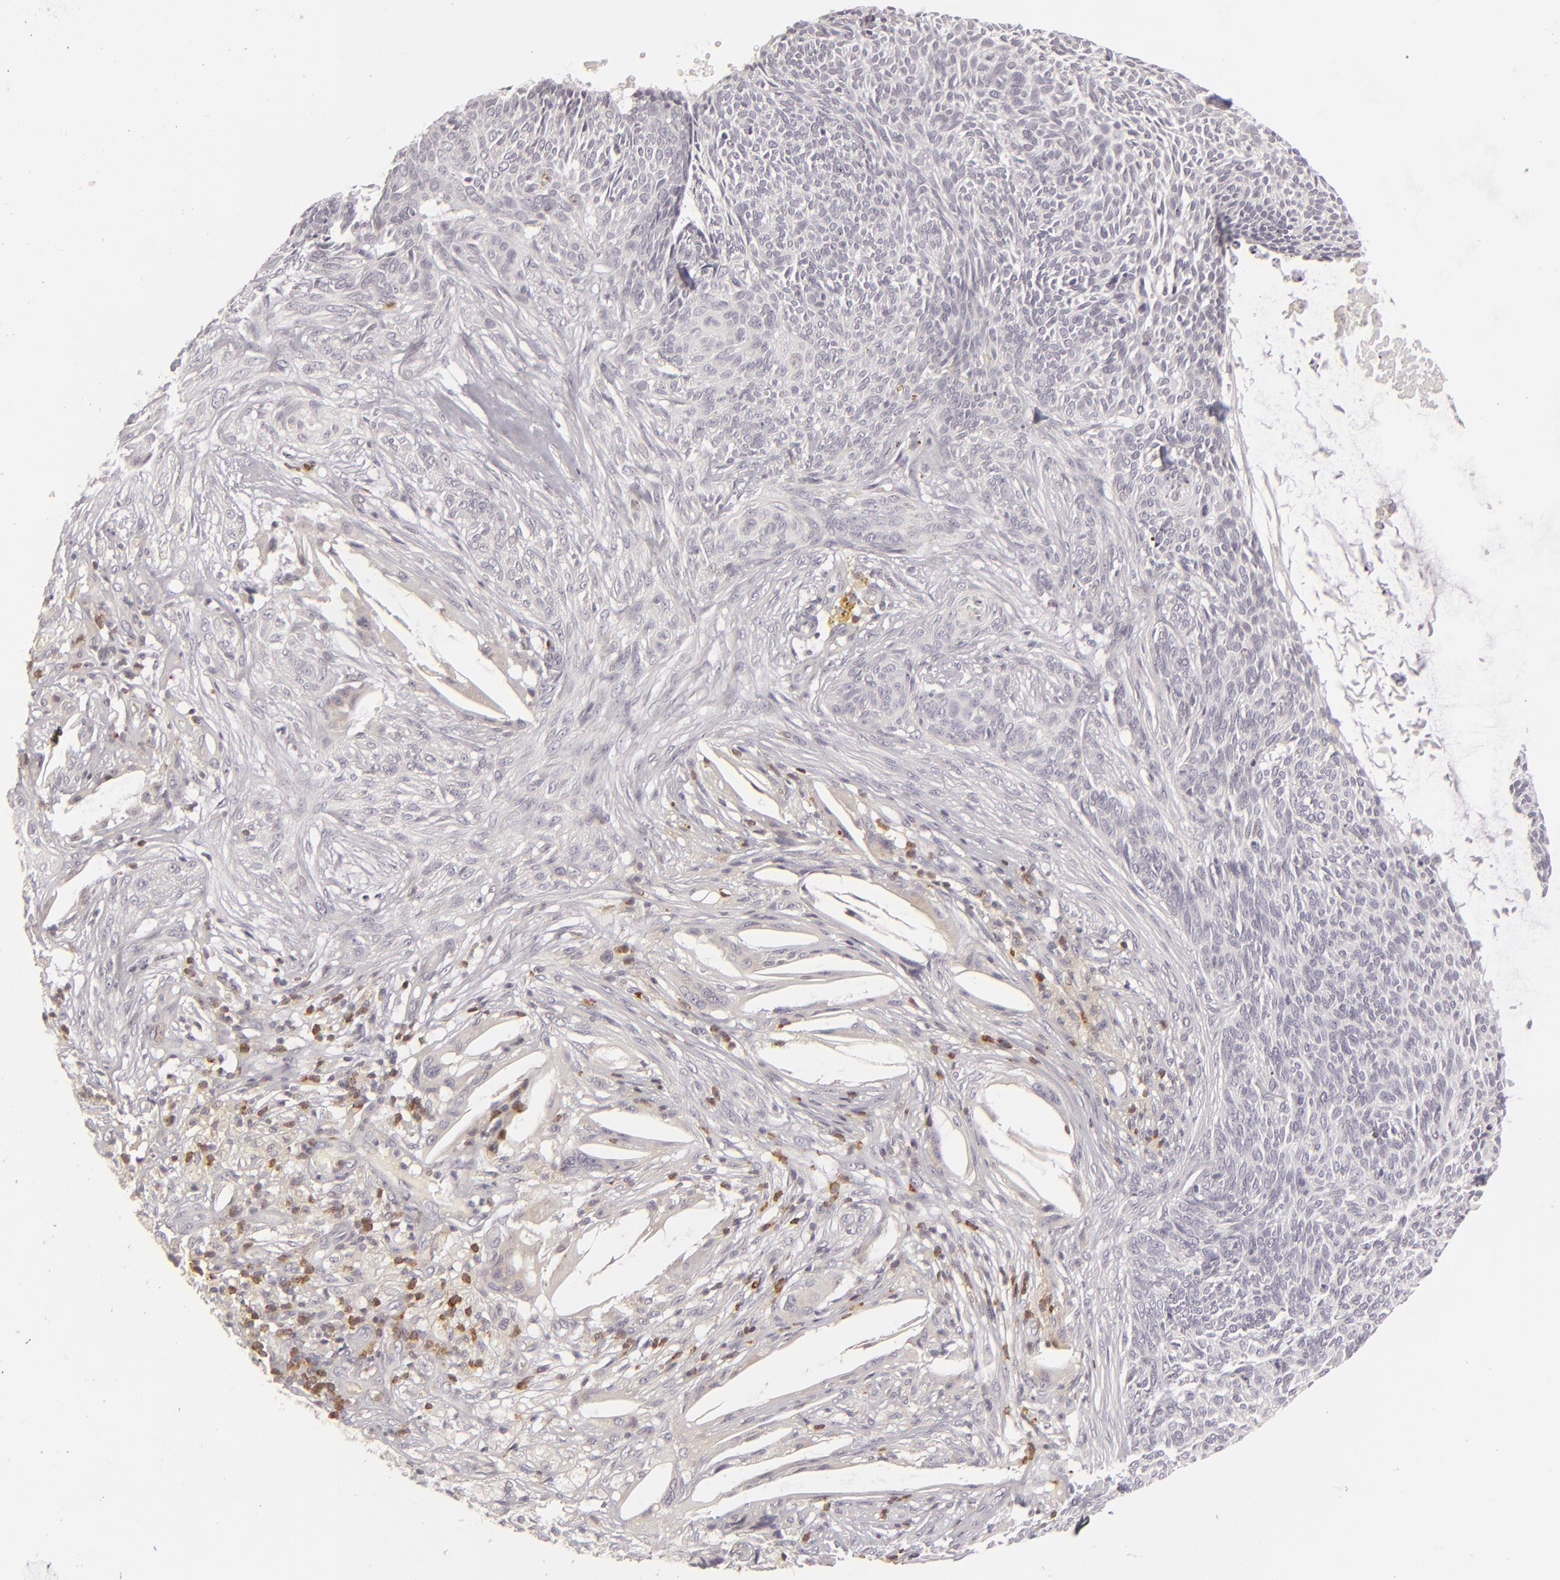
{"staining": {"intensity": "negative", "quantity": "none", "location": "none"}, "tissue": "skin cancer", "cell_type": "Tumor cells", "image_type": "cancer", "snomed": [{"axis": "morphology", "description": "Basal cell carcinoma"}, {"axis": "topography", "description": "Skin"}], "caption": "There is no significant positivity in tumor cells of basal cell carcinoma (skin). Brightfield microscopy of immunohistochemistry (IHC) stained with DAB (brown) and hematoxylin (blue), captured at high magnification.", "gene": "APOBEC3G", "patient": {"sex": "male", "age": 84}}